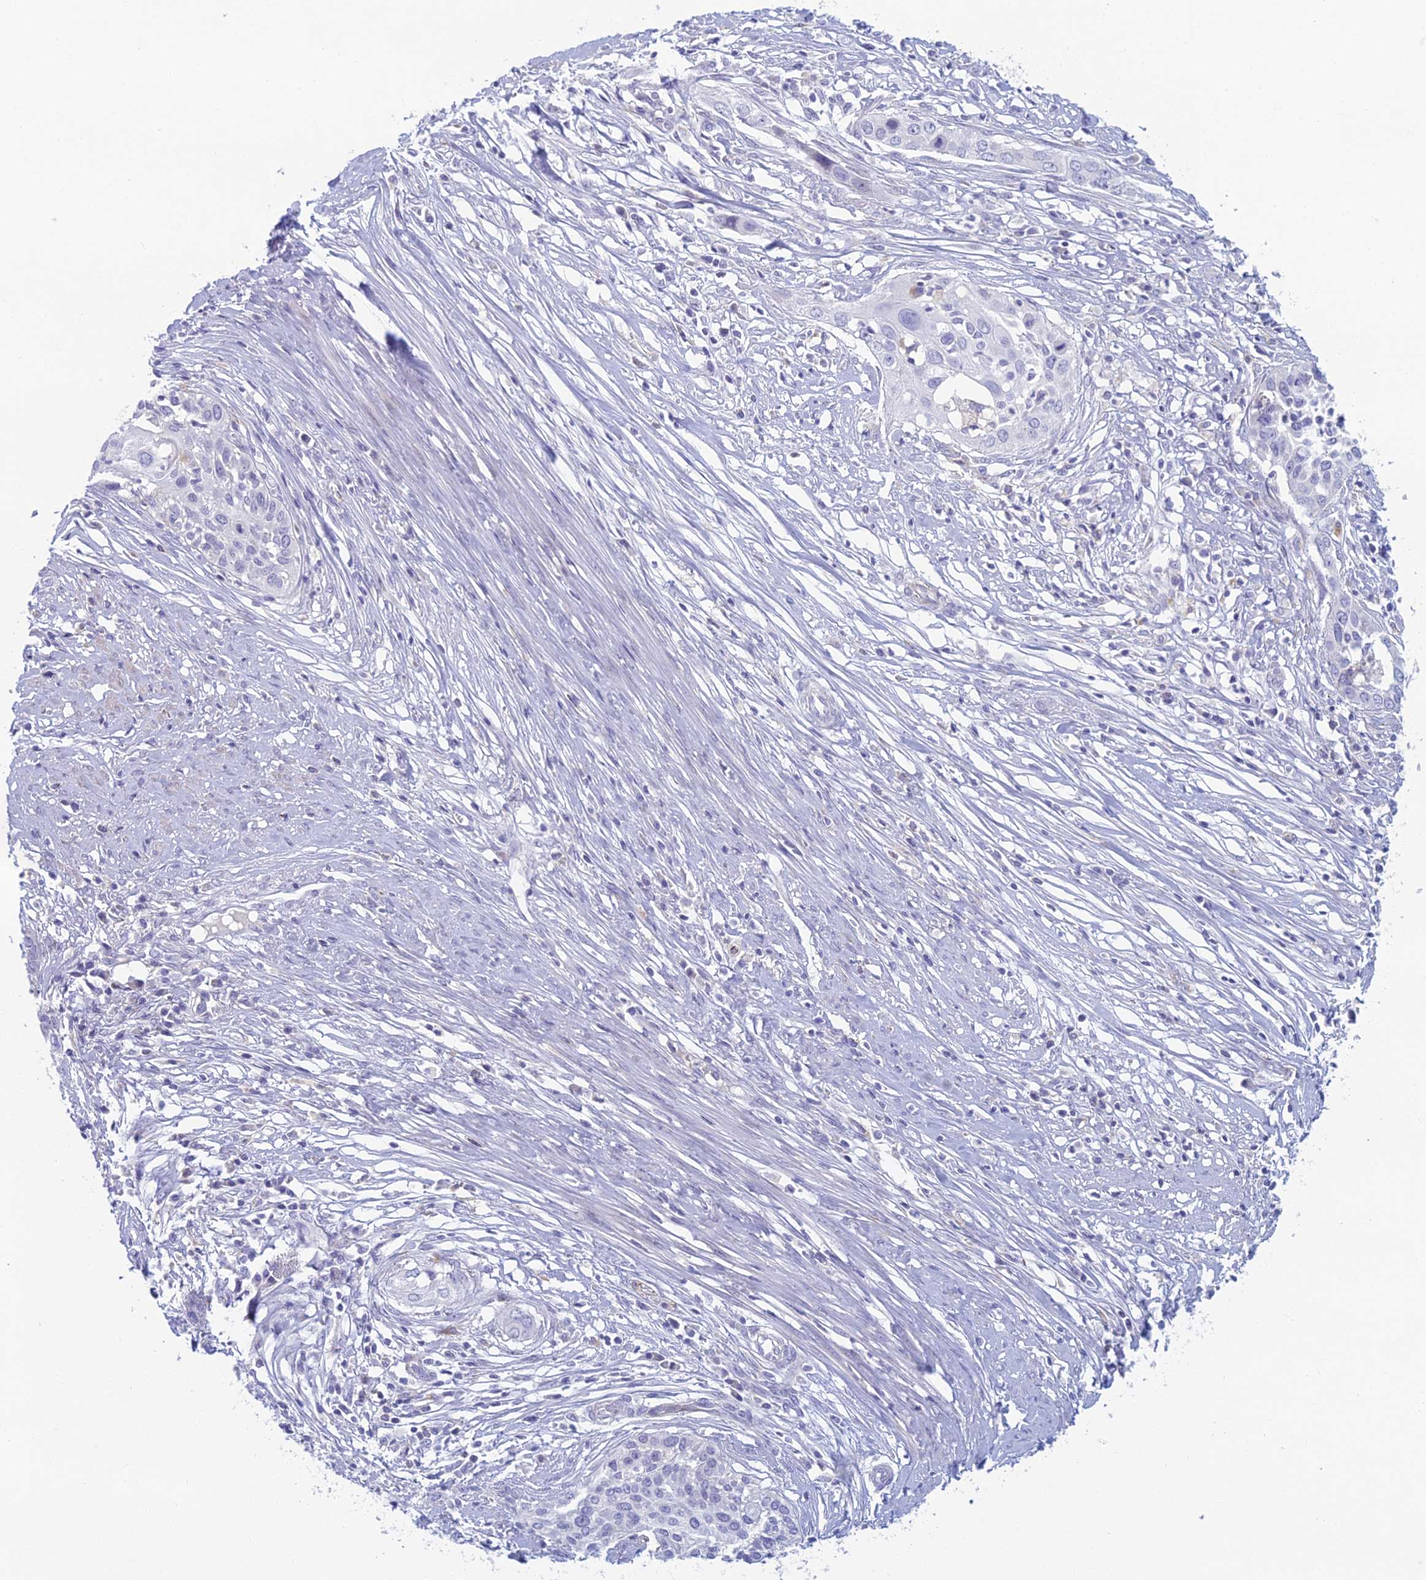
{"staining": {"intensity": "negative", "quantity": "none", "location": "none"}, "tissue": "cervical cancer", "cell_type": "Tumor cells", "image_type": "cancer", "snomed": [{"axis": "morphology", "description": "Squamous cell carcinoma, NOS"}, {"axis": "topography", "description": "Cervix"}], "caption": "Tumor cells are negative for brown protein staining in cervical cancer (squamous cell carcinoma). (DAB immunohistochemistry (IHC), high magnification).", "gene": "FERD3L", "patient": {"sex": "female", "age": 34}}